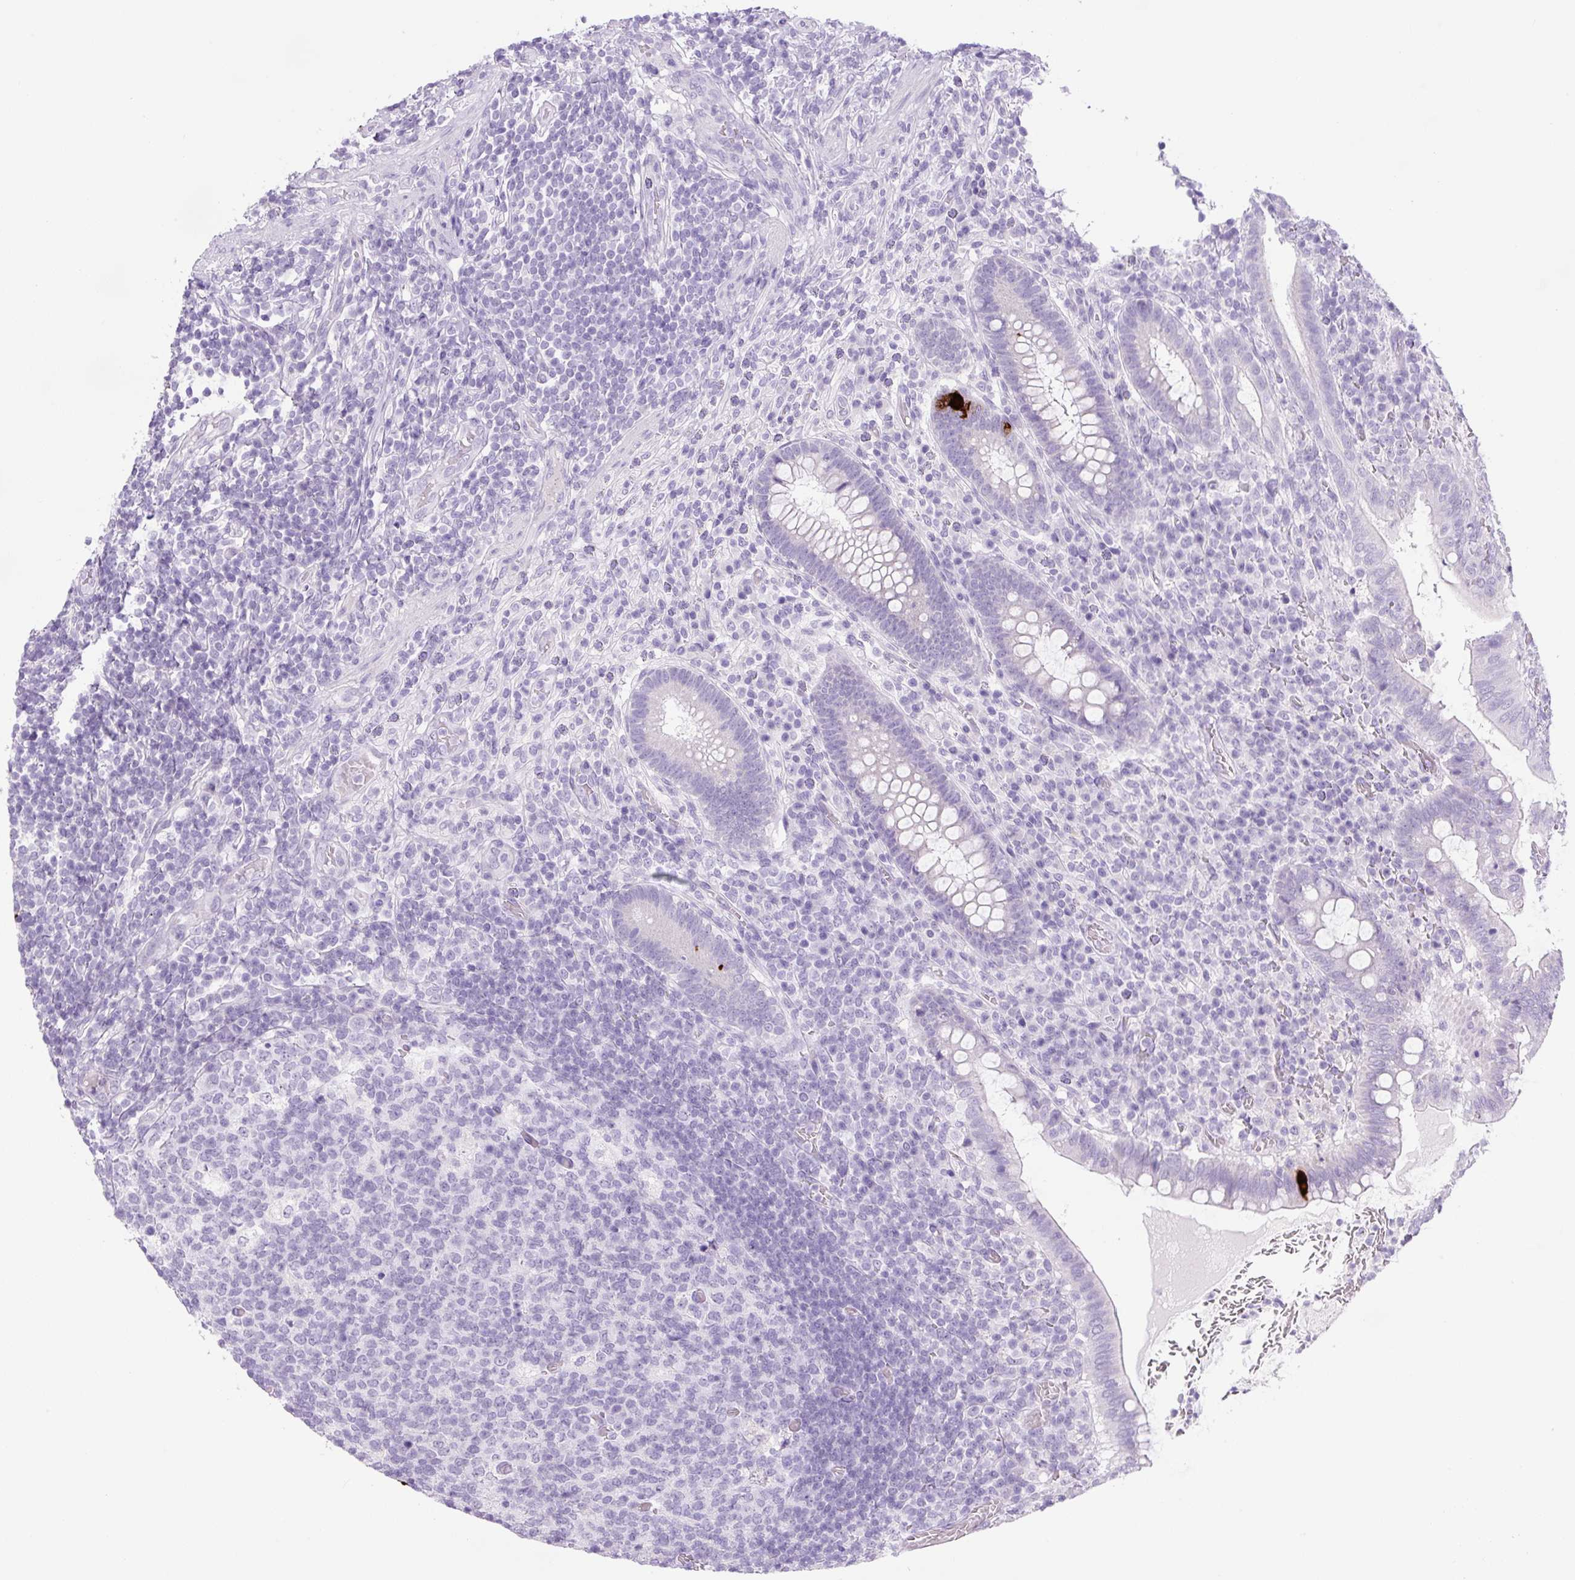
{"staining": {"intensity": "strong", "quantity": "<25%", "location": "cytoplasmic/membranous"}, "tissue": "appendix", "cell_type": "Glandular cells", "image_type": "normal", "snomed": [{"axis": "morphology", "description": "Normal tissue, NOS"}, {"axis": "topography", "description": "Appendix"}], "caption": "Glandular cells exhibit medium levels of strong cytoplasmic/membranous expression in approximately <25% of cells in normal appendix.", "gene": "CHGA", "patient": {"sex": "female", "age": 43}}